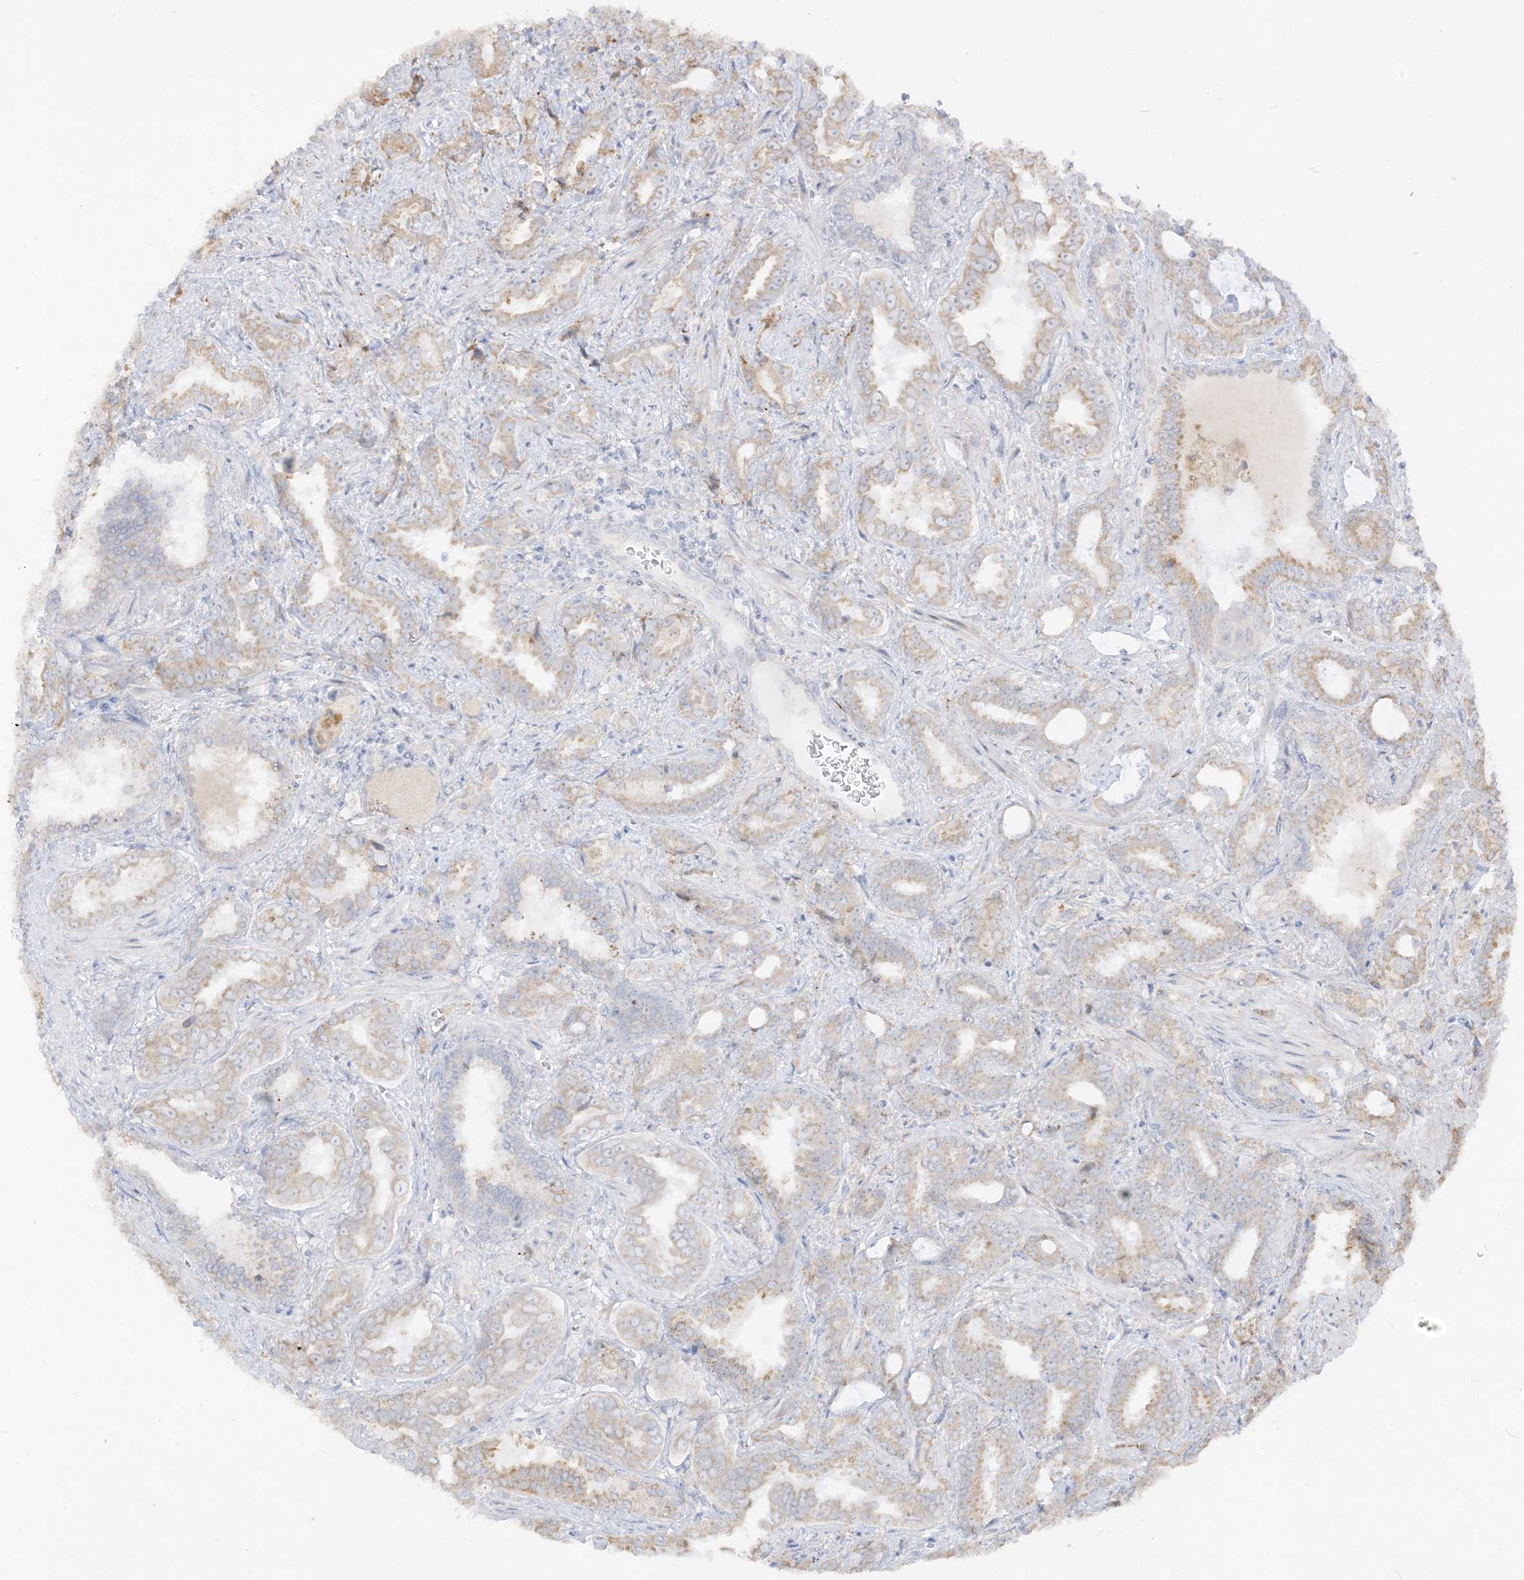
{"staining": {"intensity": "weak", "quantity": "25%-75%", "location": "cytoplasmic/membranous"}, "tissue": "prostate cancer", "cell_type": "Tumor cells", "image_type": "cancer", "snomed": [{"axis": "morphology", "description": "Adenocarcinoma, High grade"}, {"axis": "topography", "description": "Prostate and seminal vesicle, NOS"}], "caption": "Prostate cancer (high-grade adenocarcinoma) stained with a protein marker exhibits weak staining in tumor cells.", "gene": "LOXL3", "patient": {"sex": "male", "age": 67}}